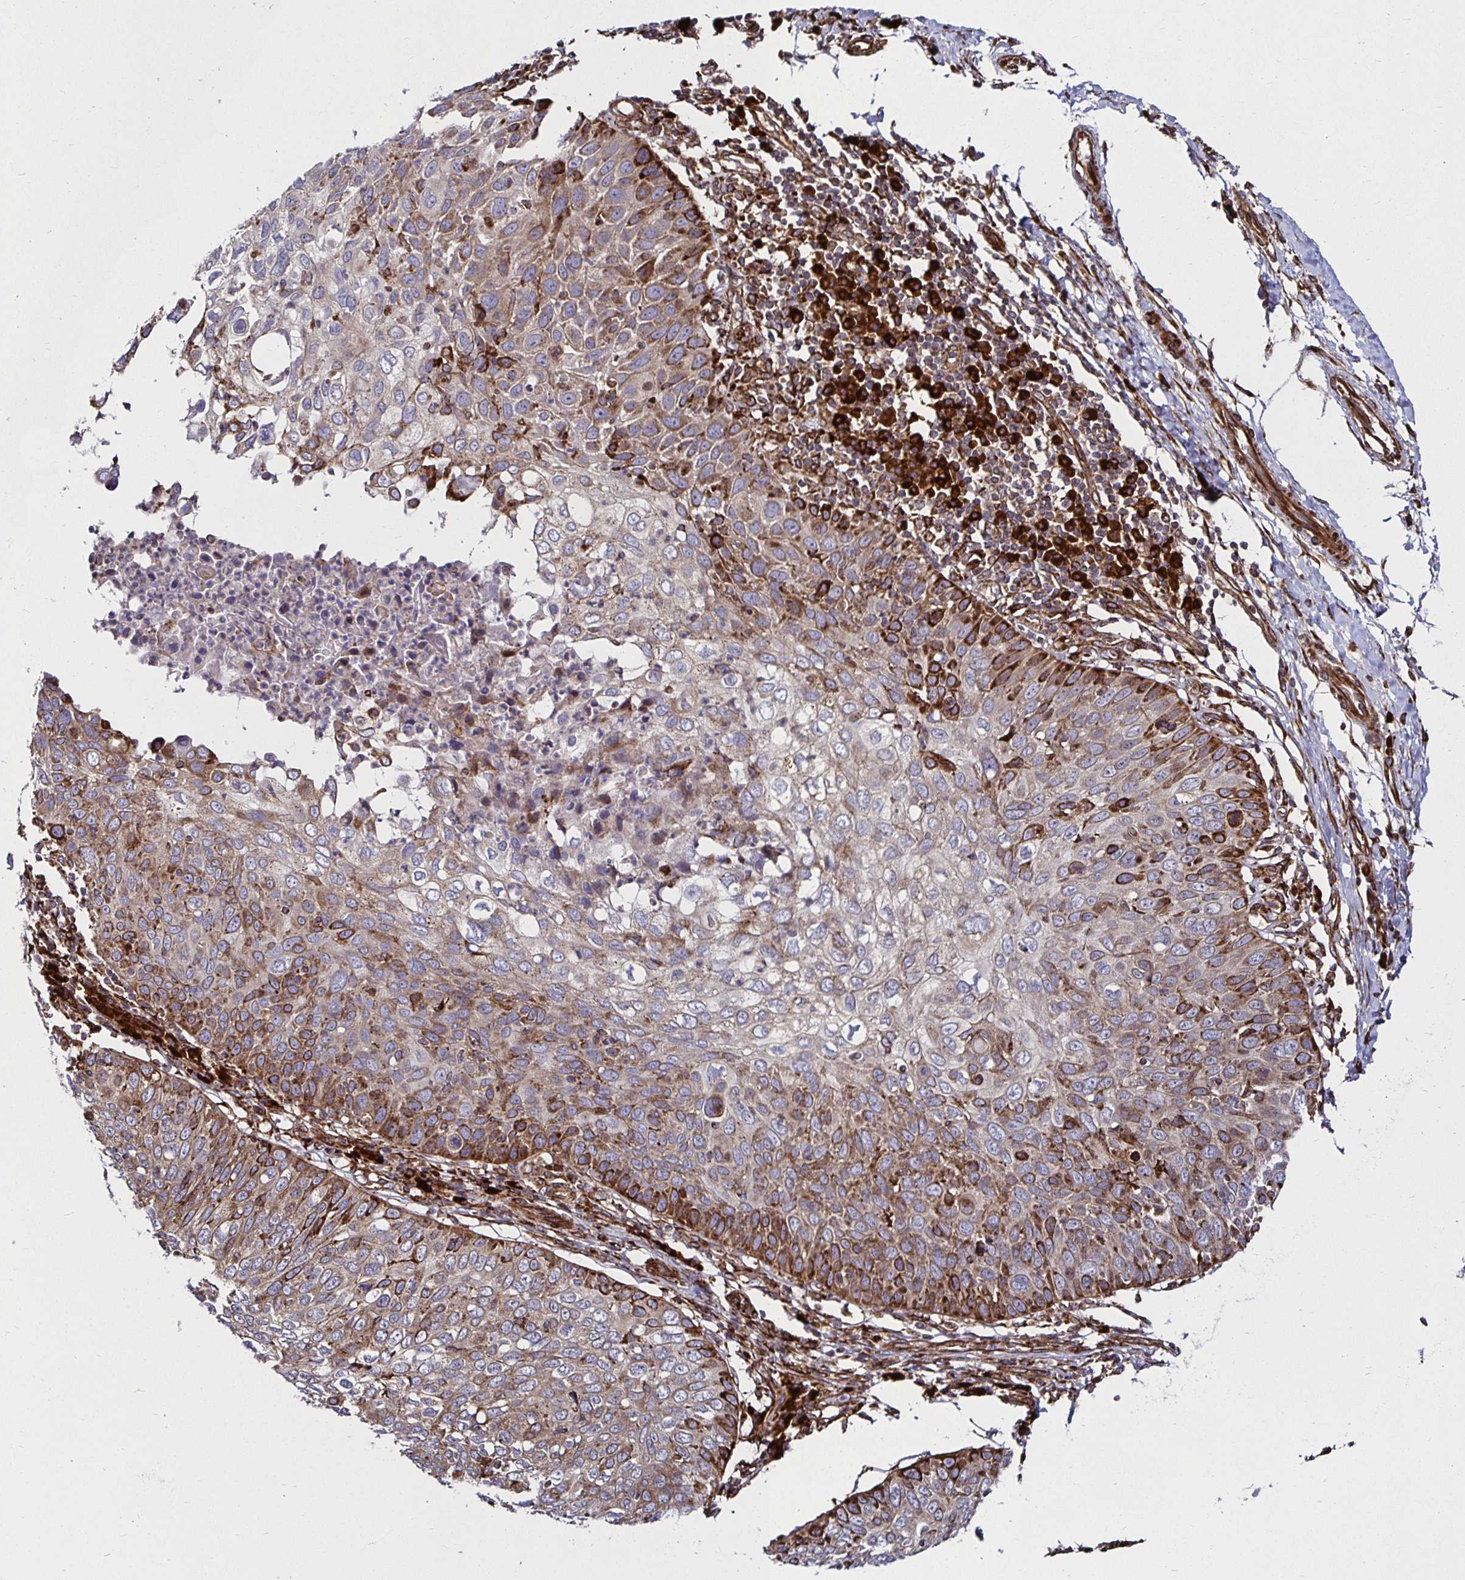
{"staining": {"intensity": "moderate", "quantity": "25%-75%", "location": "cytoplasmic/membranous"}, "tissue": "skin cancer", "cell_type": "Tumor cells", "image_type": "cancer", "snomed": [{"axis": "morphology", "description": "Squamous cell carcinoma, NOS"}, {"axis": "topography", "description": "Skin"}], "caption": "Immunohistochemistry (IHC) micrograph of human skin cancer stained for a protein (brown), which reveals medium levels of moderate cytoplasmic/membranous positivity in approximately 25%-75% of tumor cells.", "gene": "SMYD3", "patient": {"sex": "male", "age": 87}}